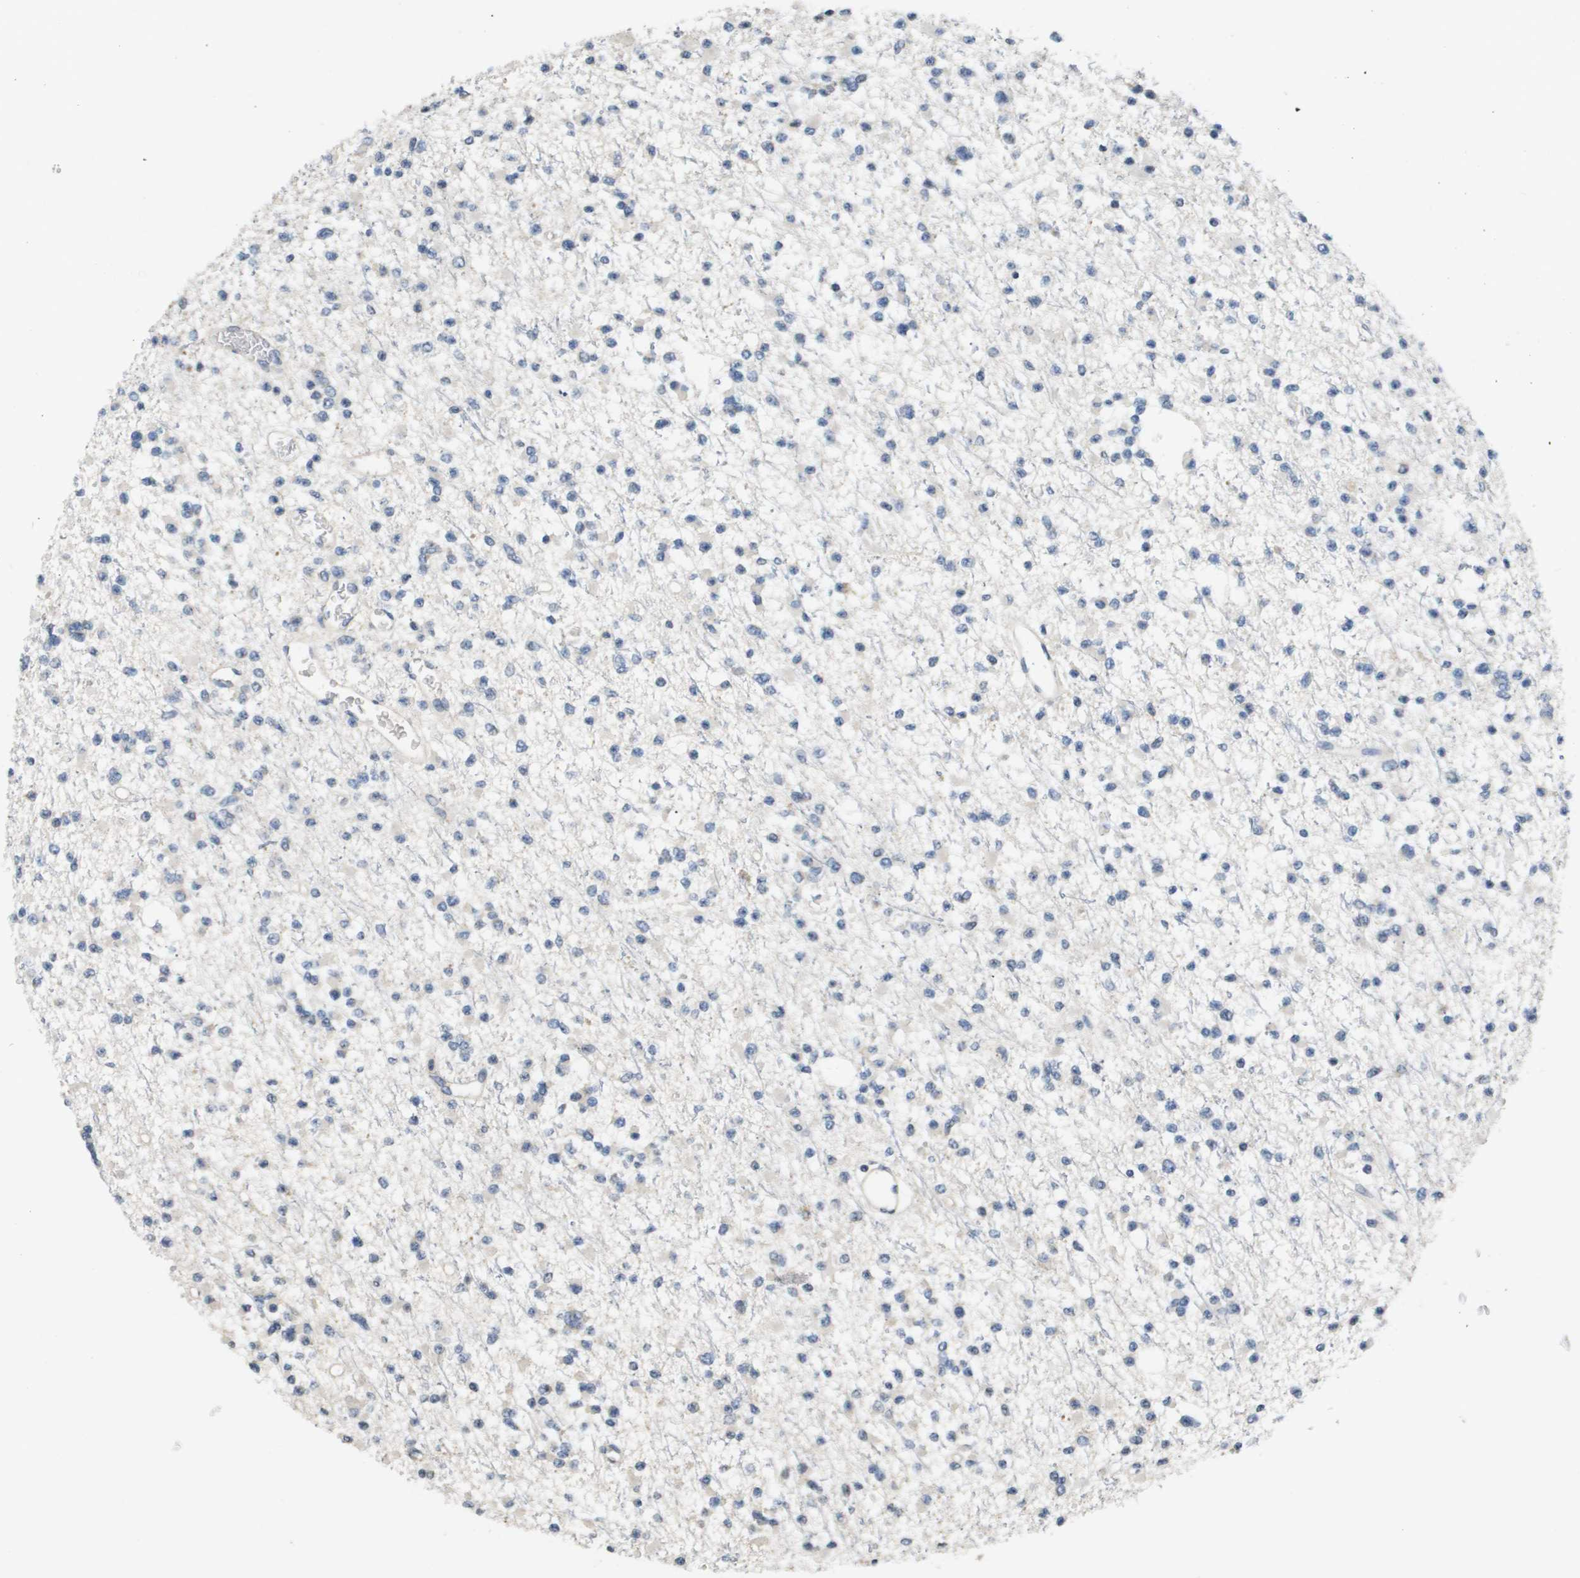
{"staining": {"intensity": "negative", "quantity": "none", "location": "none"}, "tissue": "glioma", "cell_type": "Tumor cells", "image_type": "cancer", "snomed": [{"axis": "morphology", "description": "Glioma, malignant, Low grade"}, {"axis": "topography", "description": "Brain"}], "caption": "Histopathology image shows no protein expression in tumor cells of glioma tissue. (DAB (3,3'-diaminobenzidine) IHC with hematoxylin counter stain).", "gene": "CAPN11", "patient": {"sex": "female", "age": 22}}